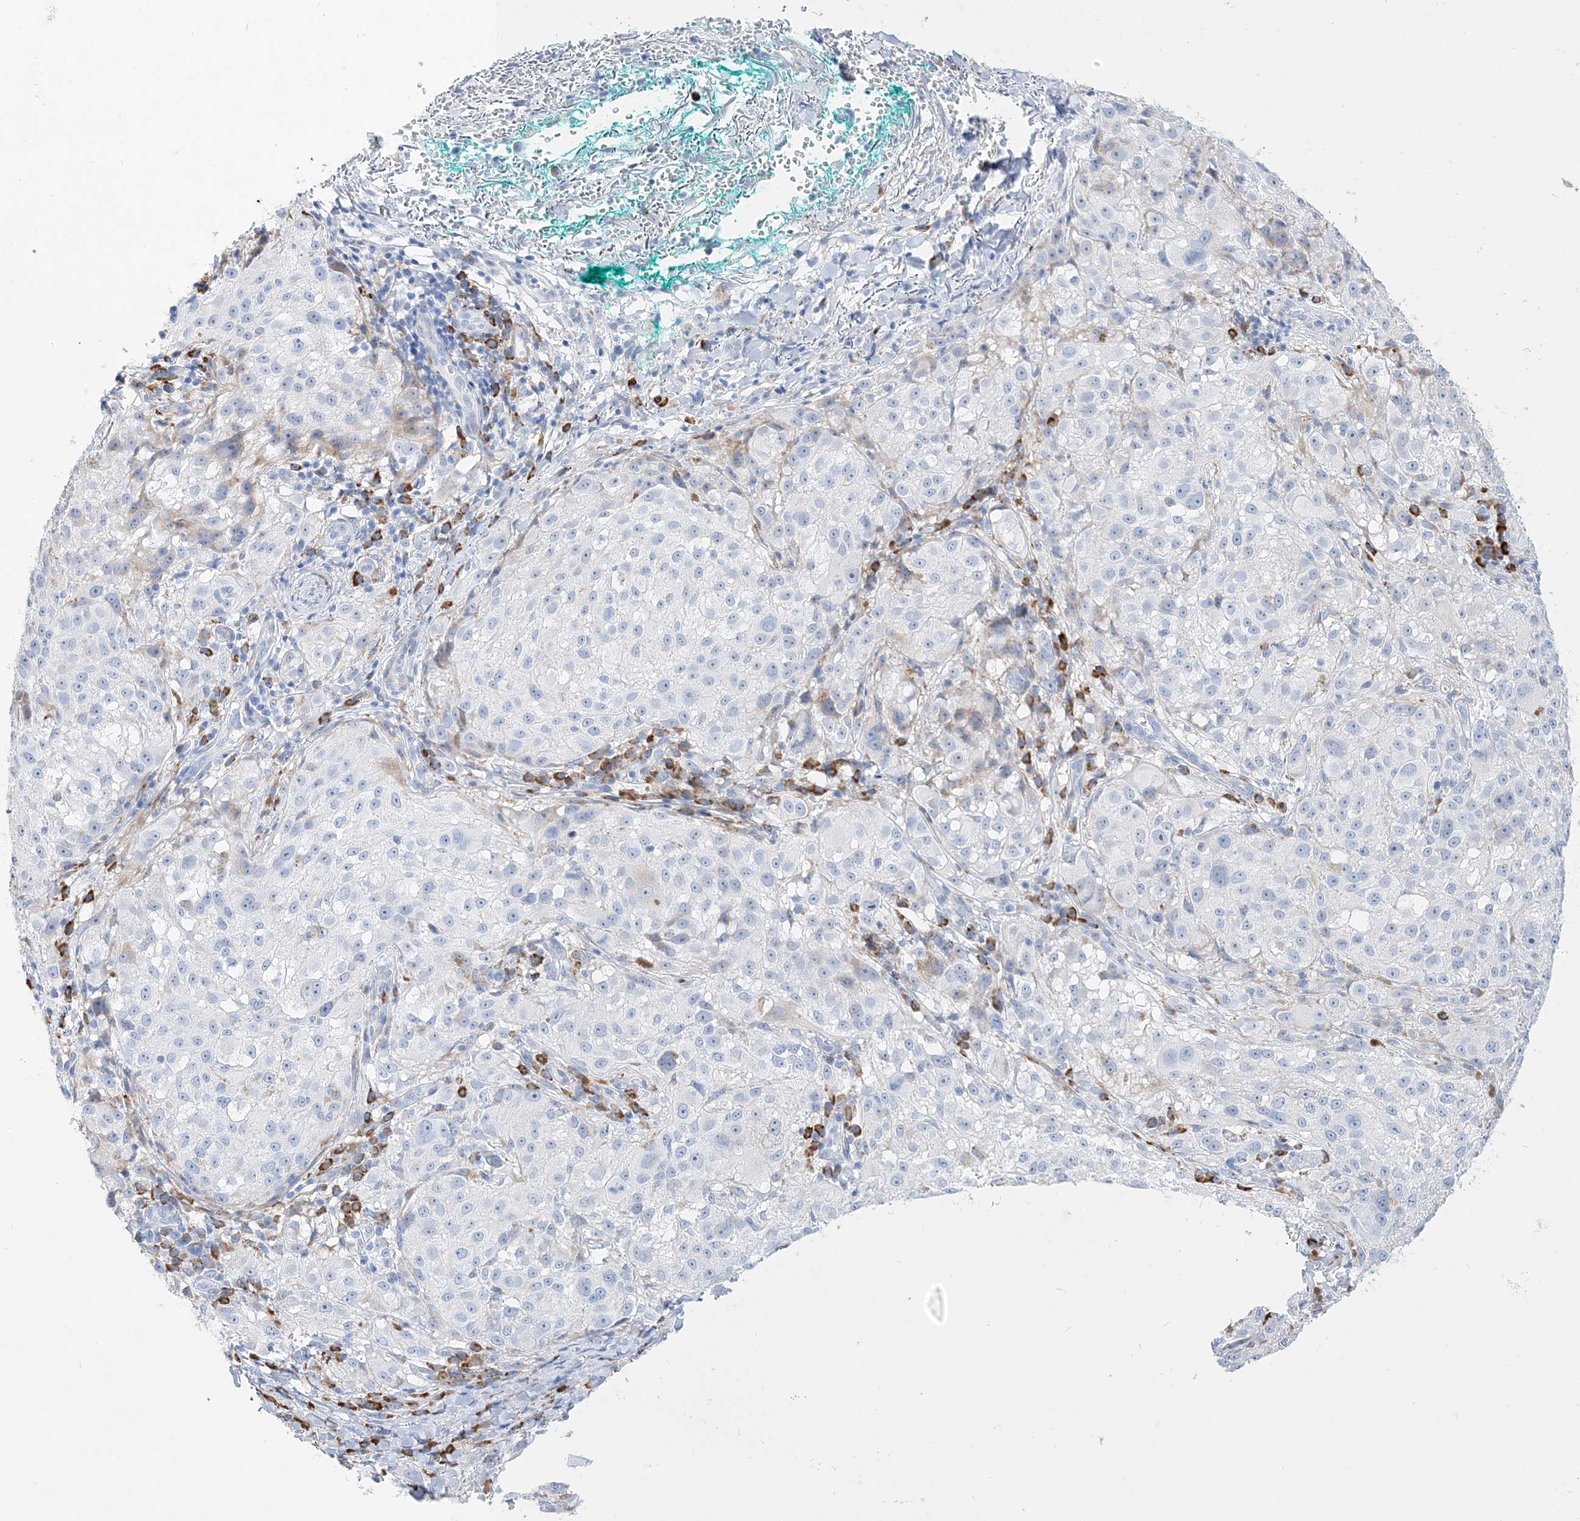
{"staining": {"intensity": "negative", "quantity": "none", "location": "none"}, "tissue": "melanoma", "cell_type": "Tumor cells", "image_type": "cancer", "snomed": [{"axis": "morphology", "description": "Necrosis, NOS"}, {"axis": "morphology", "description": "Malignant melanoma, NOS"}, {"axis": "topography", "description": "Skin"}], "caption": "Photomicrograph shows no protein expression in tumor cells of malignant melanoma tissue.", "gene": "TSPYL6", "patient": {"sex": "female", "age": 87}}